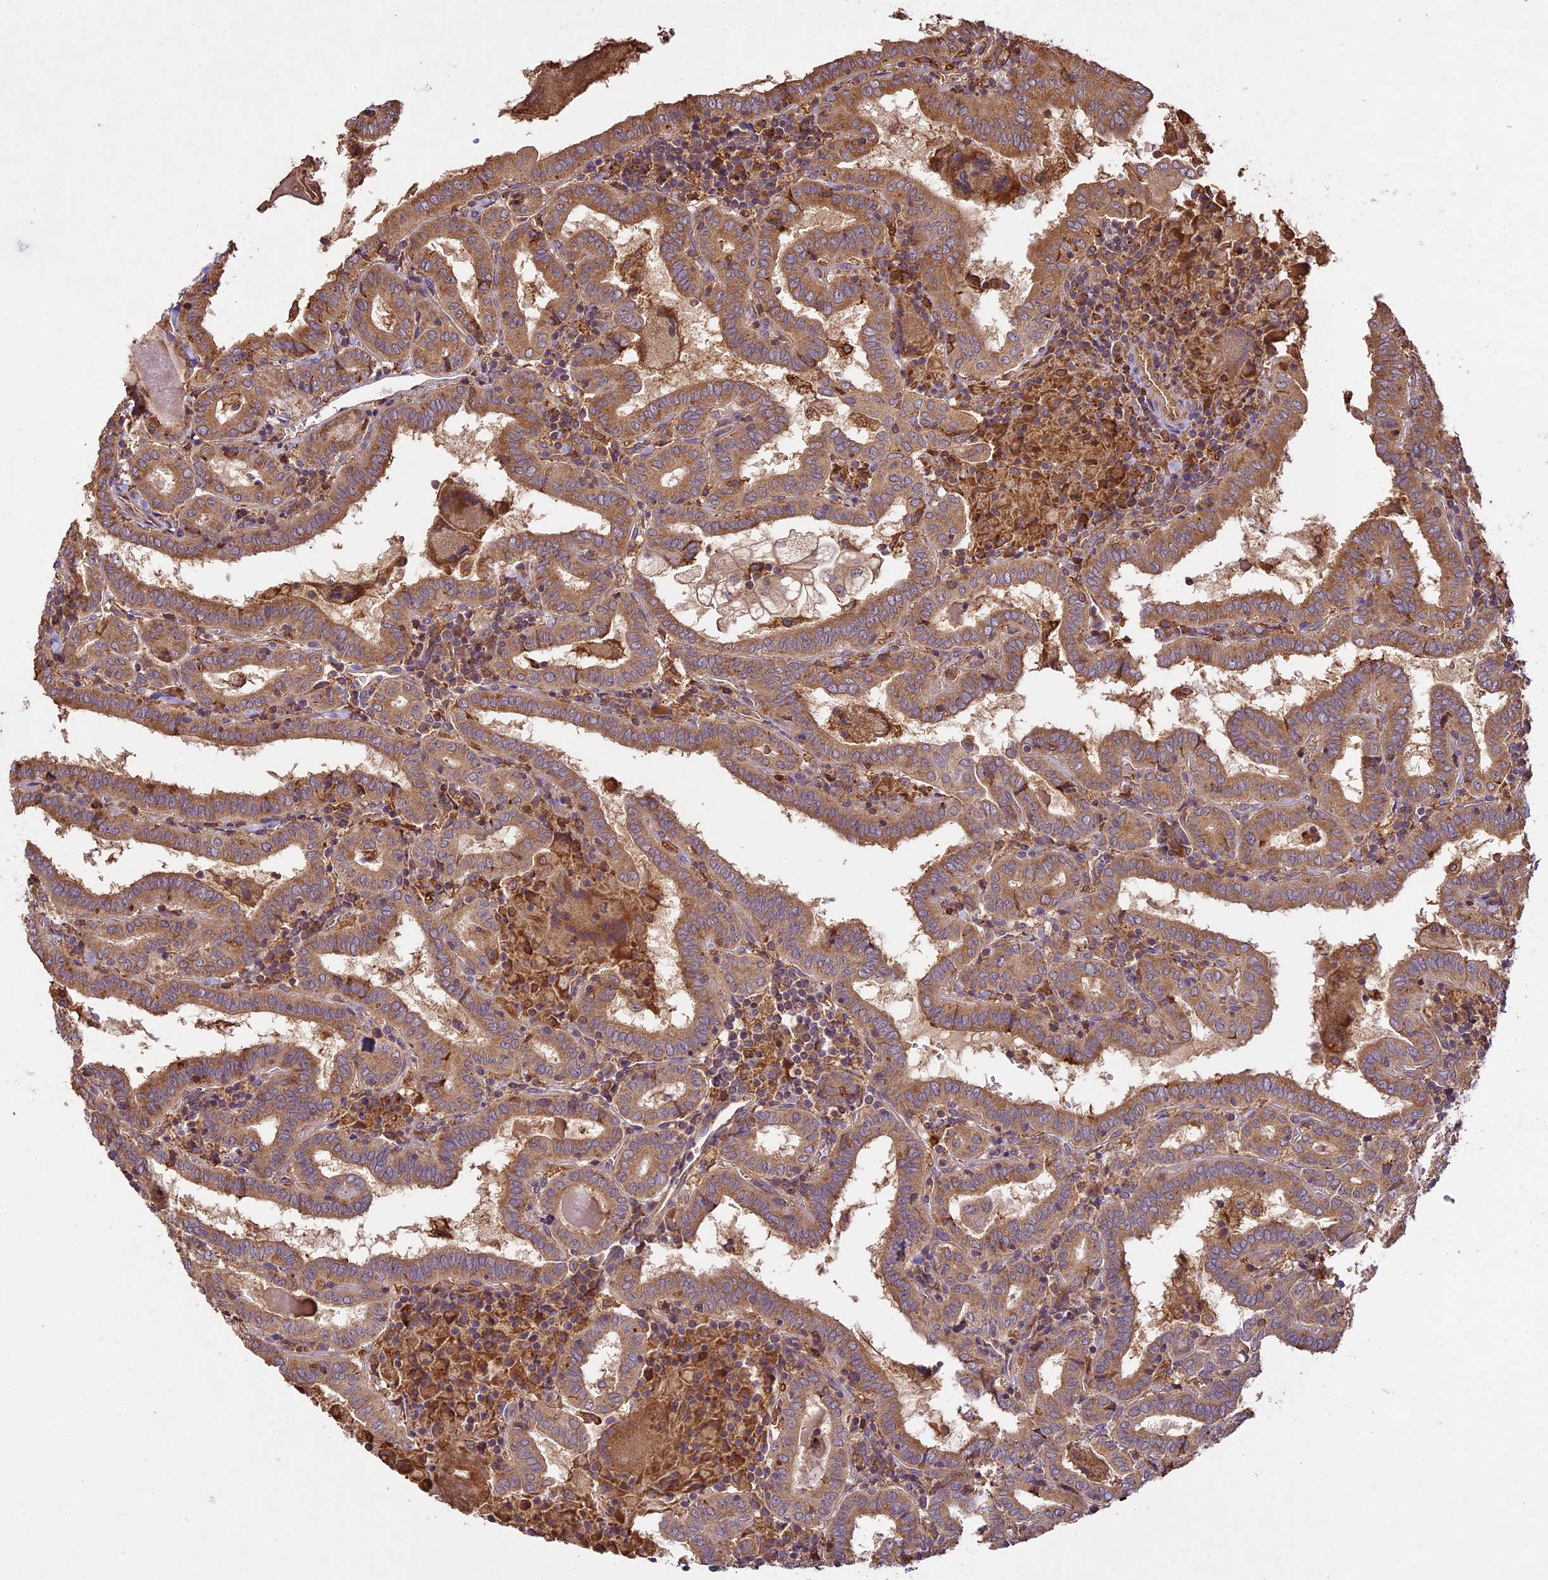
{"staining": {"intensity": "moderate", "quantity": ">75%", "location": "cytoplasmic/membranous"}, "tissue": "thyroid cancer", "cell_type": "Tumor cells", "image_type": "cancer", "snomed": [{"axis": "morphology", "description": "Papillary adenocarcinoma, NOS"}, {"axis": "topography", "description": "Thyroid gland"}], "caption": "Moderate cytoplasmic/membranous expression for a protein is seen in about >75% of tumor cells of thyroid cancer using immunohistochemistry (IHC).", "gene": "BRAP", "patient": {"sex": "female", "age": 72}}